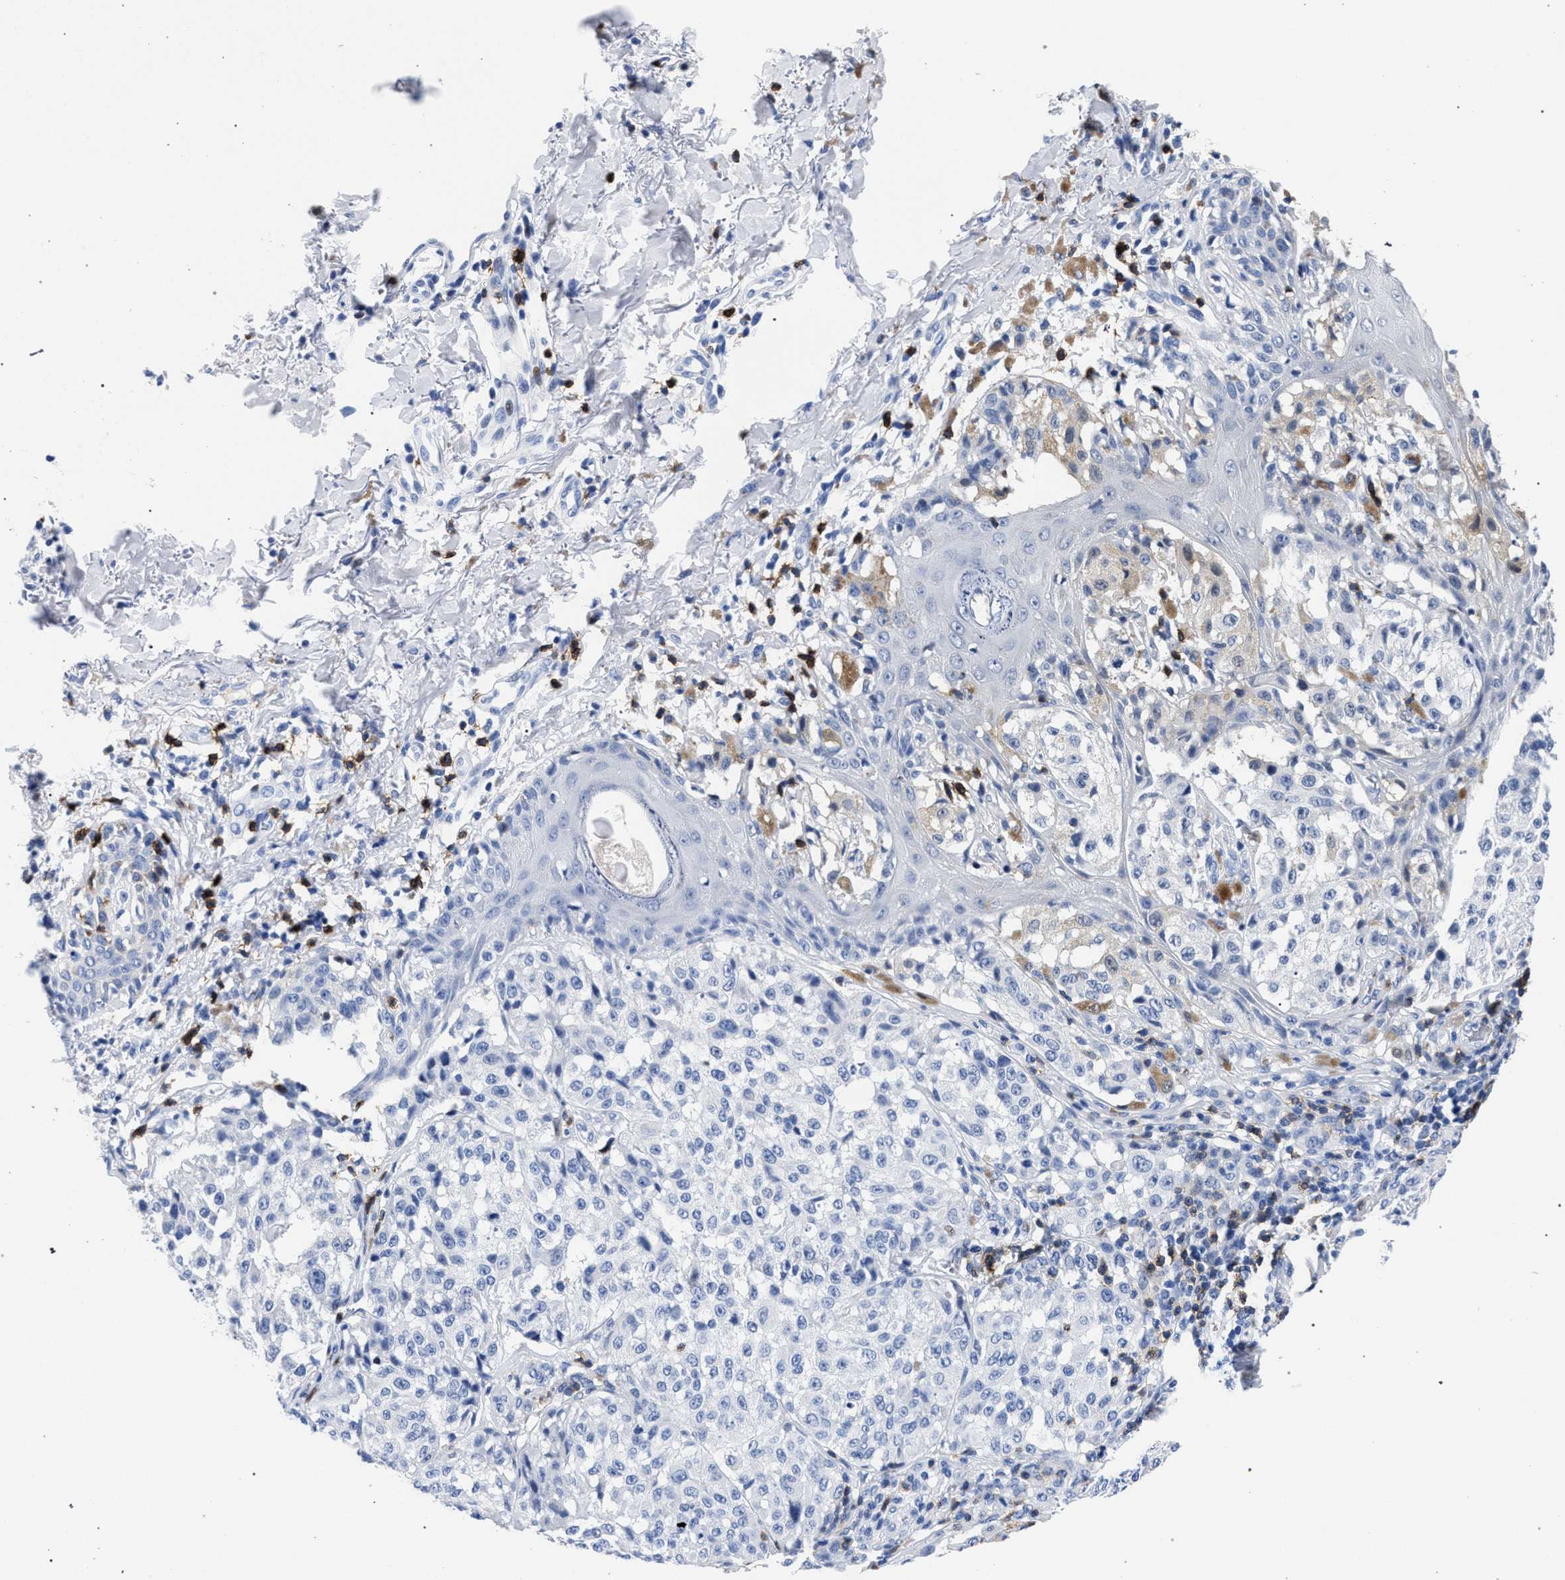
{"staining": {"intensity": "negative", "quantity": "none", "location": "none"}, "tissue": "melanoma", "cell_type": "Tumor cells", "image_type": "cancer", "snomed": [{"axis": "morphology", "description": "Malignant melanoma, NOS"}, {"axis": "topography", "description": "Skin"}], "caption": "A high-resolution image shows immunohistochemistry staining of malignant melanoma, which shows no significant staining in tumor cells. (Immunohistochemistry, brightfield microscopy, high magnification).", "gene": "KLRK1", "patient": {"sex": "female", "age": 46}}